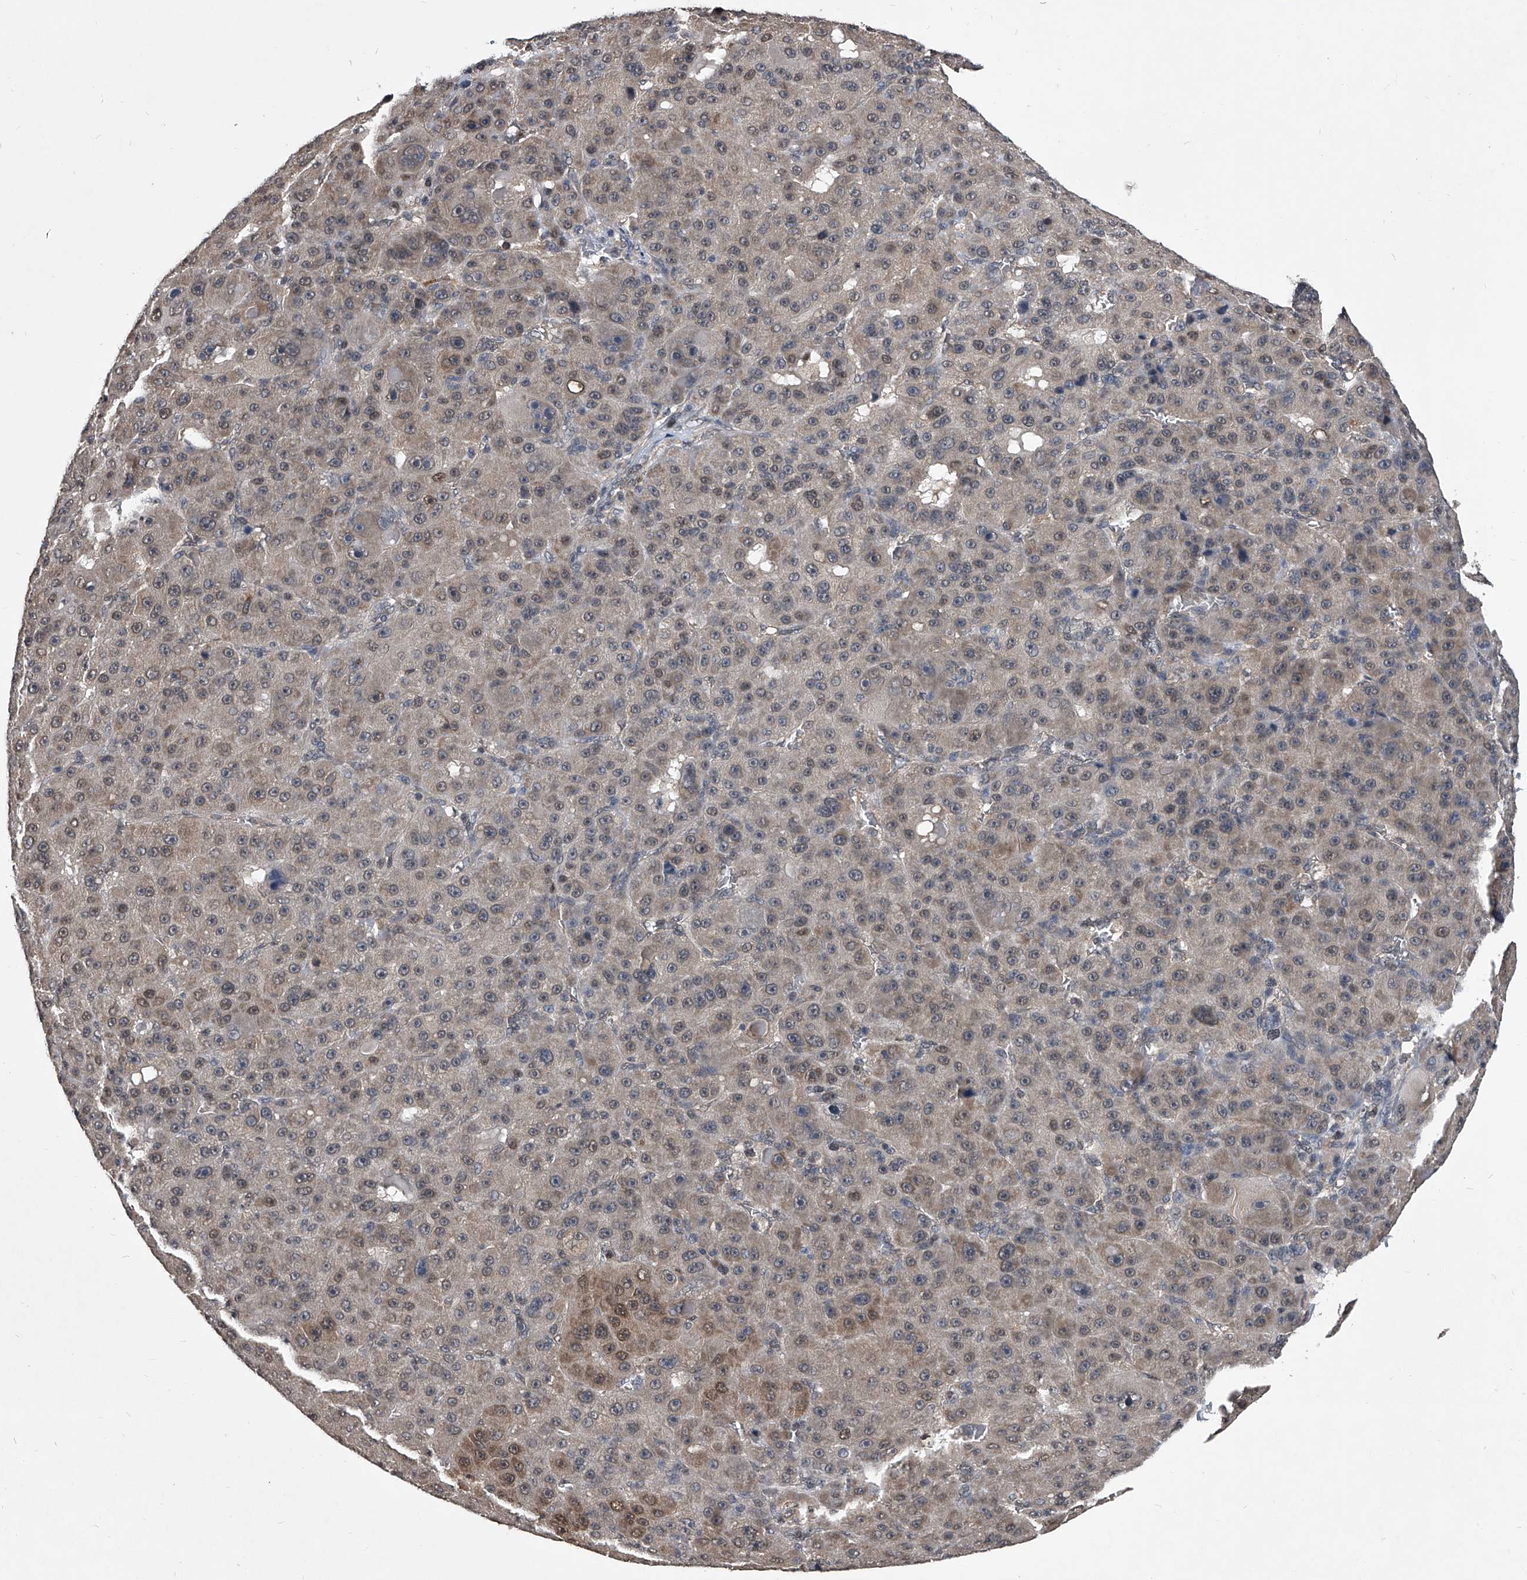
{"staining": {"intensity": "moderate", "quantity": "<25%", "location": "cytoplasmic/membranous,nuclear"}, "tissue": "liver cancer", "cell_type": "Tumor cells", "image_type": "cancer", "snomed": [{"axis": "morphology", "description": "Carcinoma, Hepatocellular, NOS"}, {"axis": "topography", "description": "Liver"}], "caption": "Approximately <25% of tumor cells in human hepatocellular carcinoma (liver) reveal moderate cytoplasmic/membranous and nuclear protein positivity as visualized by brown immunohistochemical staining.", "gene": "TSNAX", "patient": {"sex": "male", "age": 76}}